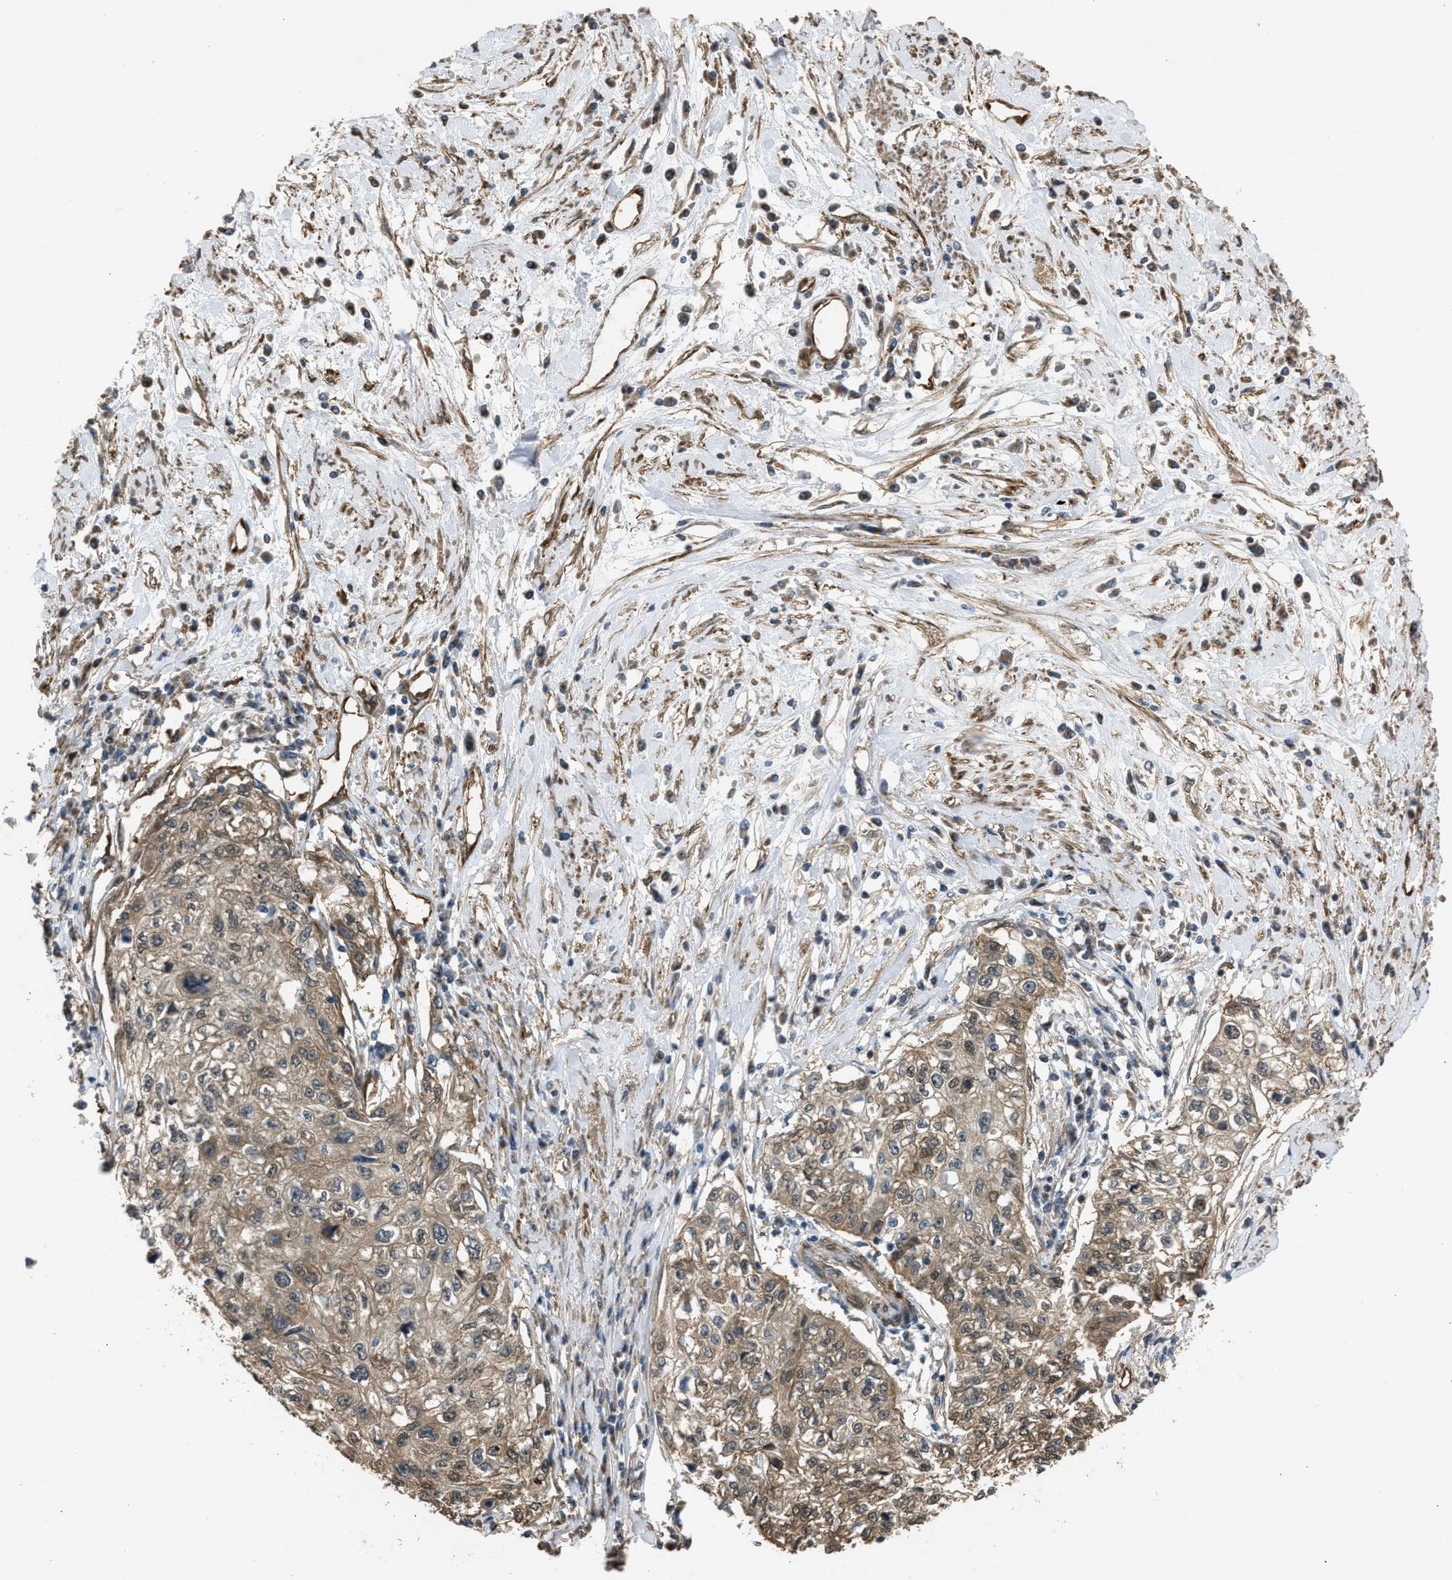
{"staining": {"intensity": "weak", "quantity": ">75%", "location": "cytoplasmic/membranous"}, "tissue": "cervical cancer", "cell_type": "Tumor cells", "image_type": "cancer", "snomed": [{"axis": "morphology", "description": "Squamous cell carcinoma, NOS"}, {"axis": "topography", "description": "Cervix"}], "caption": "Weak cytoplasmic/membranous staining for a protein is appreciated in approximately >75% of tumor cells of cervical cancer using immunohistochemistry.", "gene": "BAG3", "patient": {"sex": "female", "age": 57}}